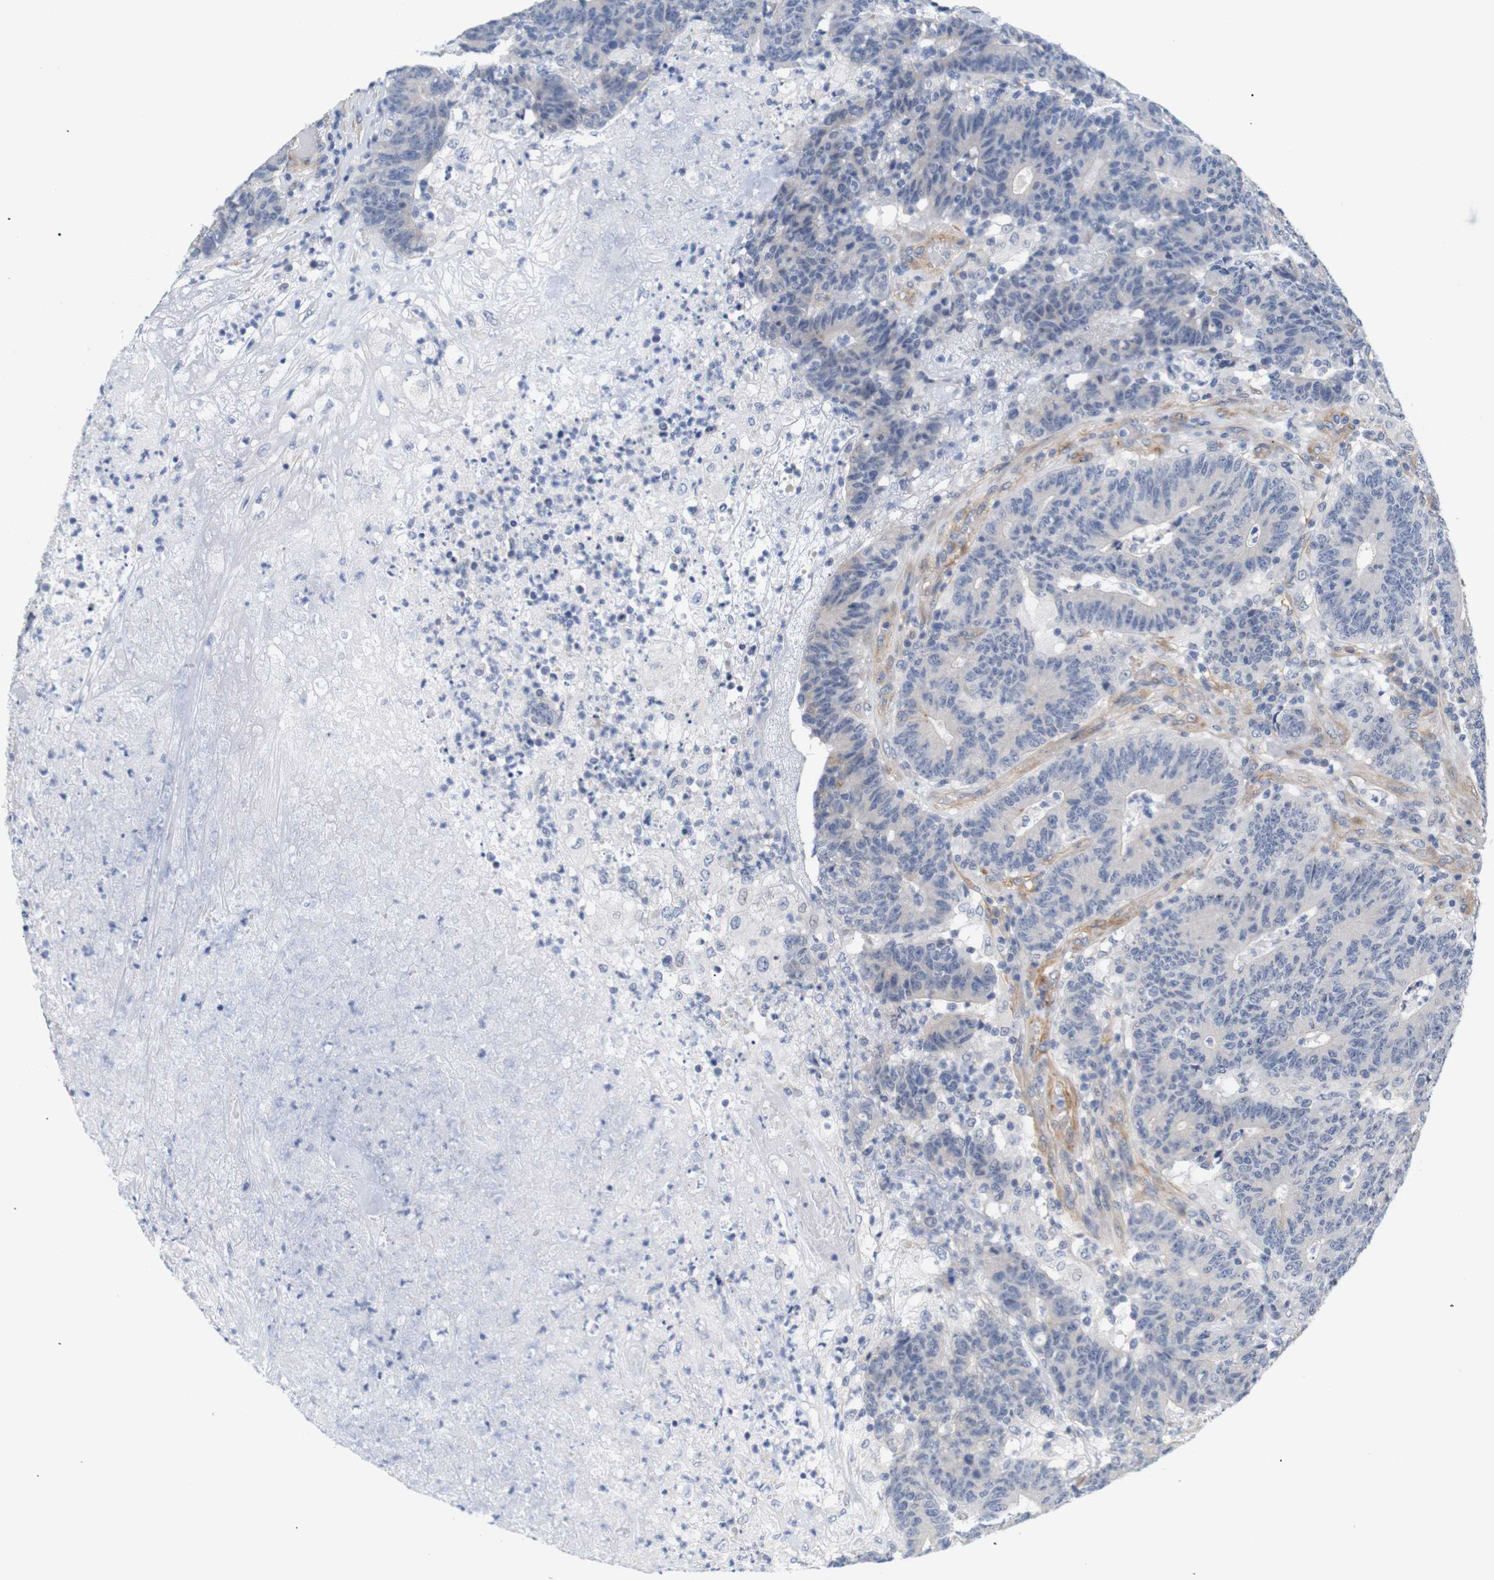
{"staining": {"intensity": "negative", "quantity": "none", "location": "none"}, "tissue": "colorectal cancer", "cell_type": "Tumor cells", "image_type": "cancer", "snomed": [{"axis": "morphology", "description": "Normal tissue, NOS"}, {"axis": "morphology", "description": "Adenocarcinoma, NOS"}, {"axis": "topography", "description": "Colon"}], "caption": "DAB immunohistochemical staining of colorectal cancer reveals no significant positivity in tumor cells. Nuclei are stained in blue.", "gene": "STMN3", "patient": {"sex": "female", "age": 75}}